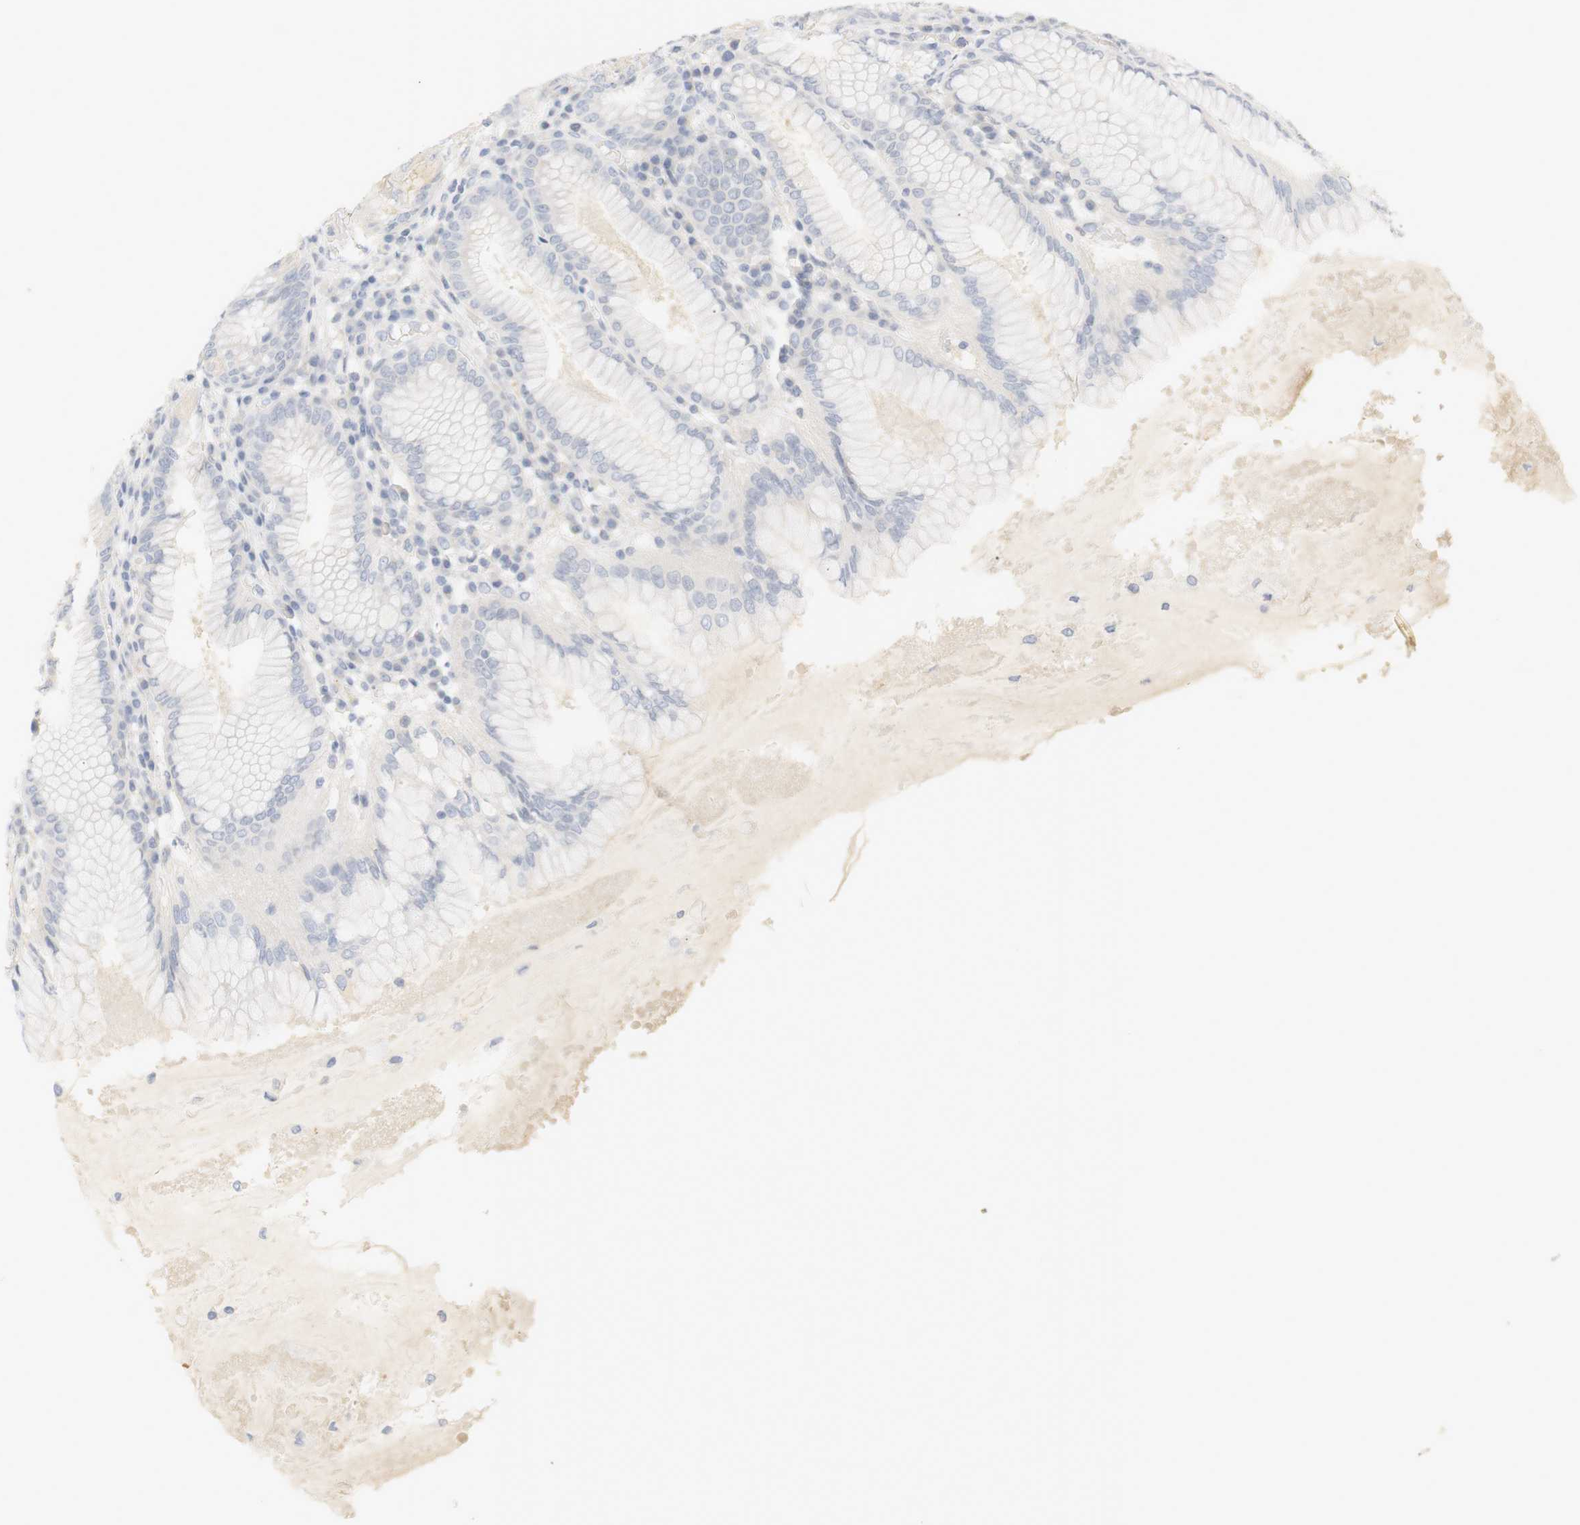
{"staining": {"intensity": "negative", "quantity": "none", "location": "none"}, "tissue": "stomach", "cell_type": "Glandular cells", "image_type": "normal", "snomed": [{"axis": "morphology", "description": "Normal tissue, NOS"}, {"axis": "topography", "description": "Stomach"}, {"axis": "topography", "description": "Stomach, lower"}], "caption": "Immunohistochemistry micrograph of benign stomach: stomach stained with DAB shows no significant protein staining in glandular cells. (Stains: DAB (3,3'-diaminobenzidine) immunohistochemistry (IHC) with hematoxylin counter stain, Microscopy: brightfield microscopy at high magnification).", "gene": "RTN3", "patient": {"sex": "female", "age": 56}}